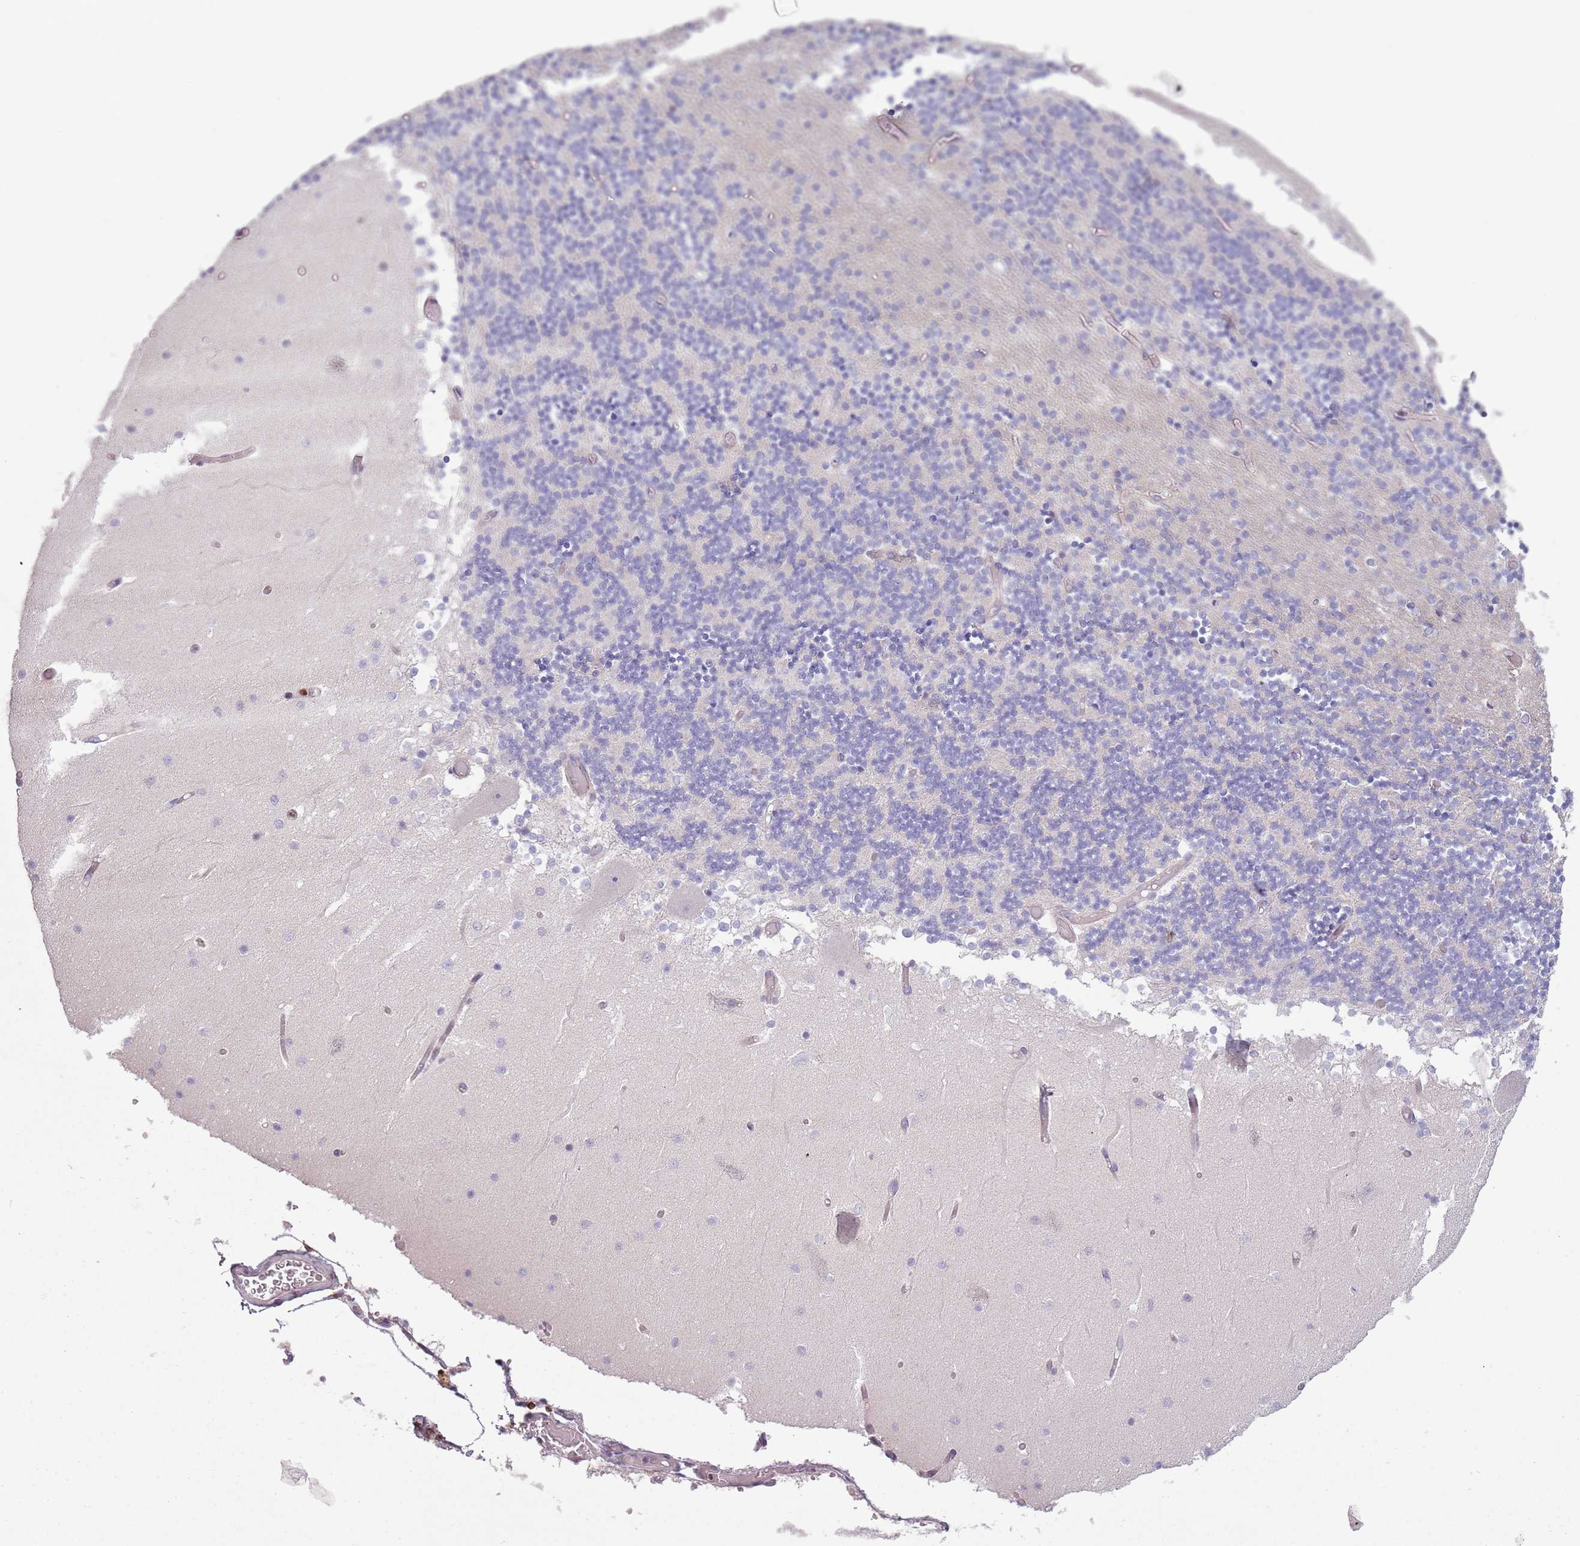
{"staining": {"intensity": "negative", "quantity": "none", "location": "none"}, "tissue": "cerebellum", "cell_type": "Cells in granular layer", "image_type": "normal", "snomed": [{"axis": "morphology", "description": "Normal tissue, NOS"}, {"axis": "topography", "description": "Cerebellum"}], "caption": "High power microscopy micrograph of an IHC photomicrograph of normal cerebellum, revealing no significant staining in cells in granular layer.", "gene": "ZNF583", "patient": {"sex": "female", "age": 28}}